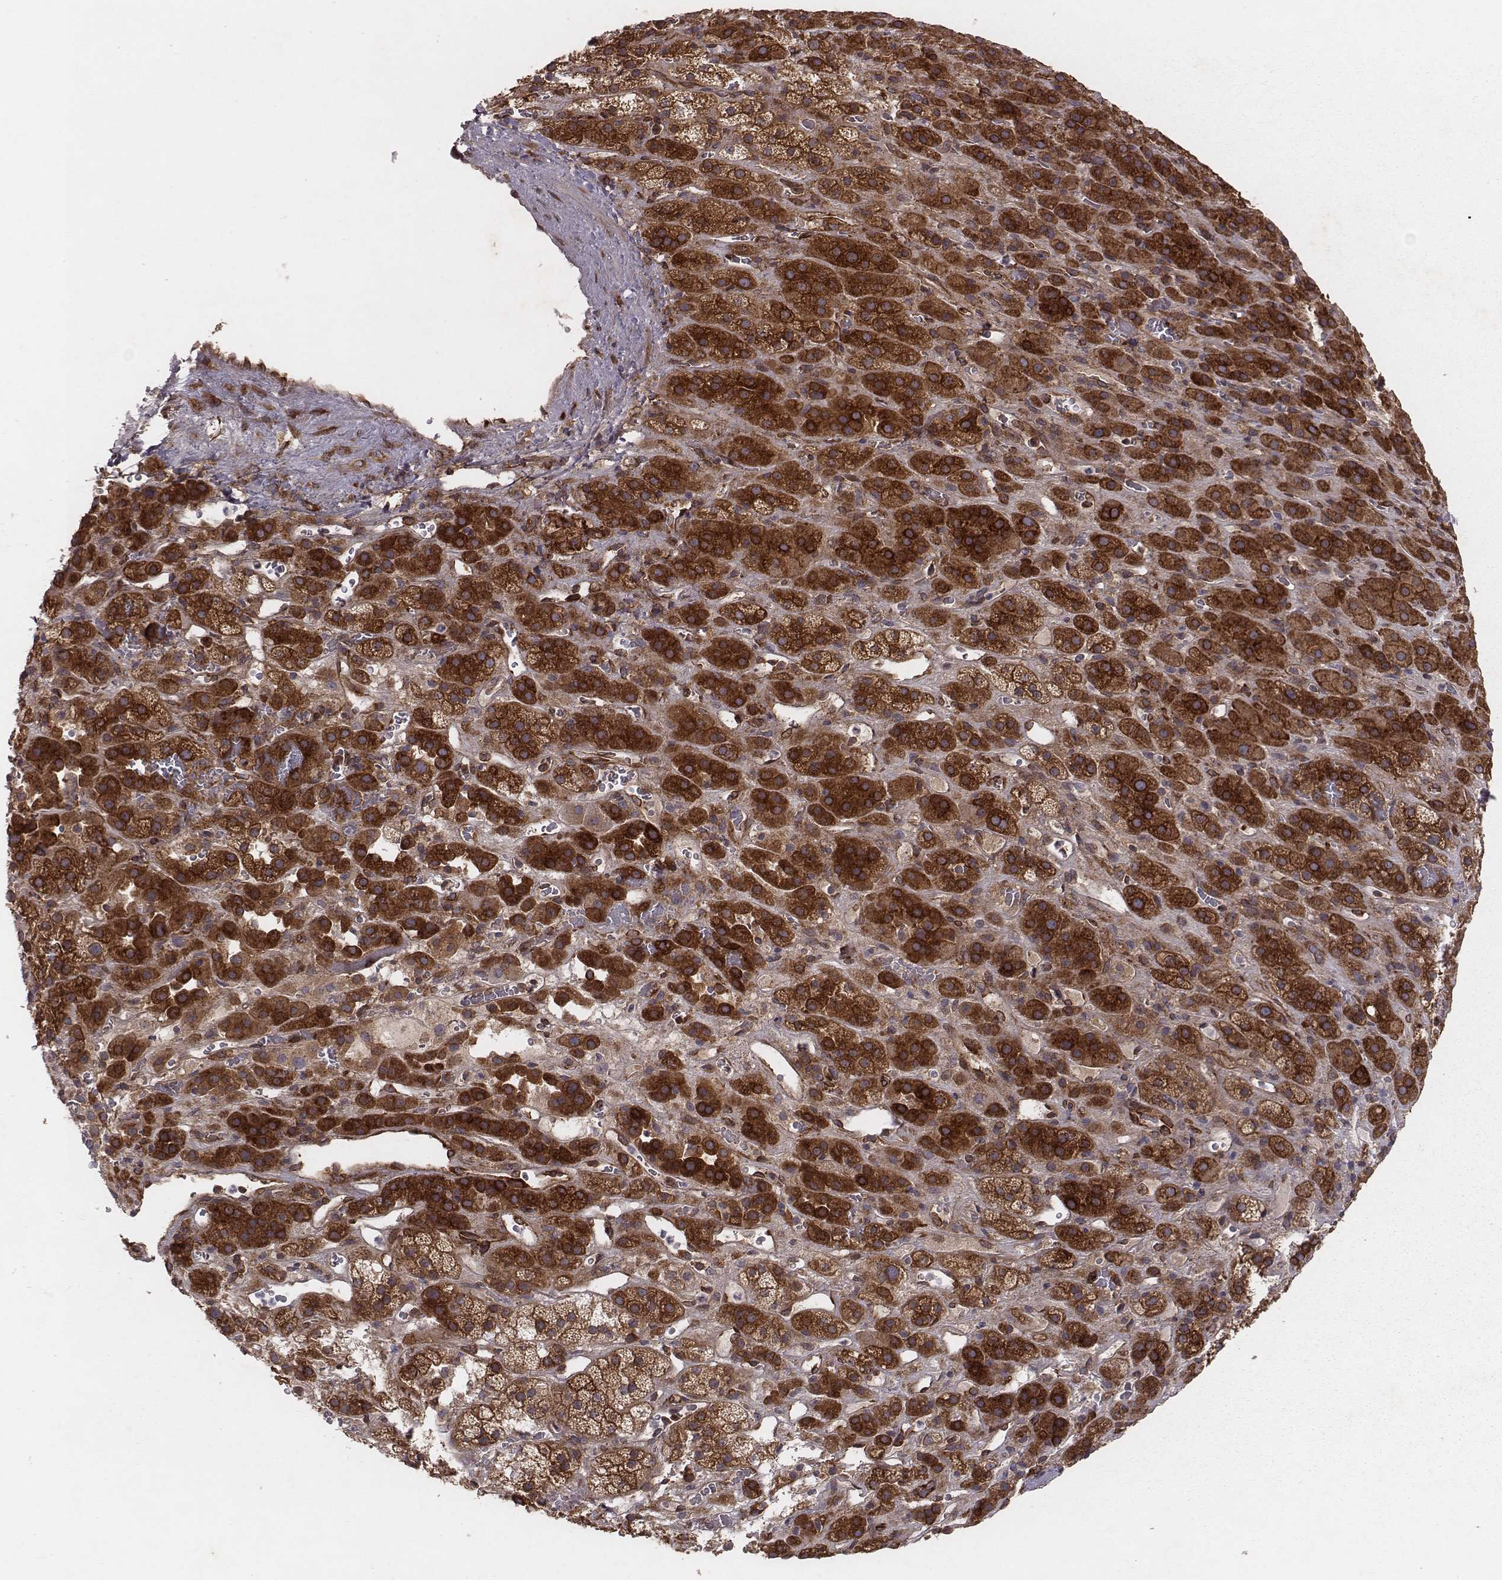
{"staining": {"intensity": "strong", "quantity": ">75%", "location": "cytoplasmic/membranous"}, "tissue": "adrenal gland", "cell_type": "Glandular cells", "image_type": "normal", "snomed": [{"axis": "morphology", "description": "Normal tissue, NOS"}, {"axis": "topography", "description": "Adrenal gland"}], "caption": "The histopathology image exhibits staining of normal adrenal gland, revealing strong cytoplasmic/membranous protein expression (brown color) within glandular cells.", "gene": "TXLNA", "patient": {"sex": "male", "age": 57}}